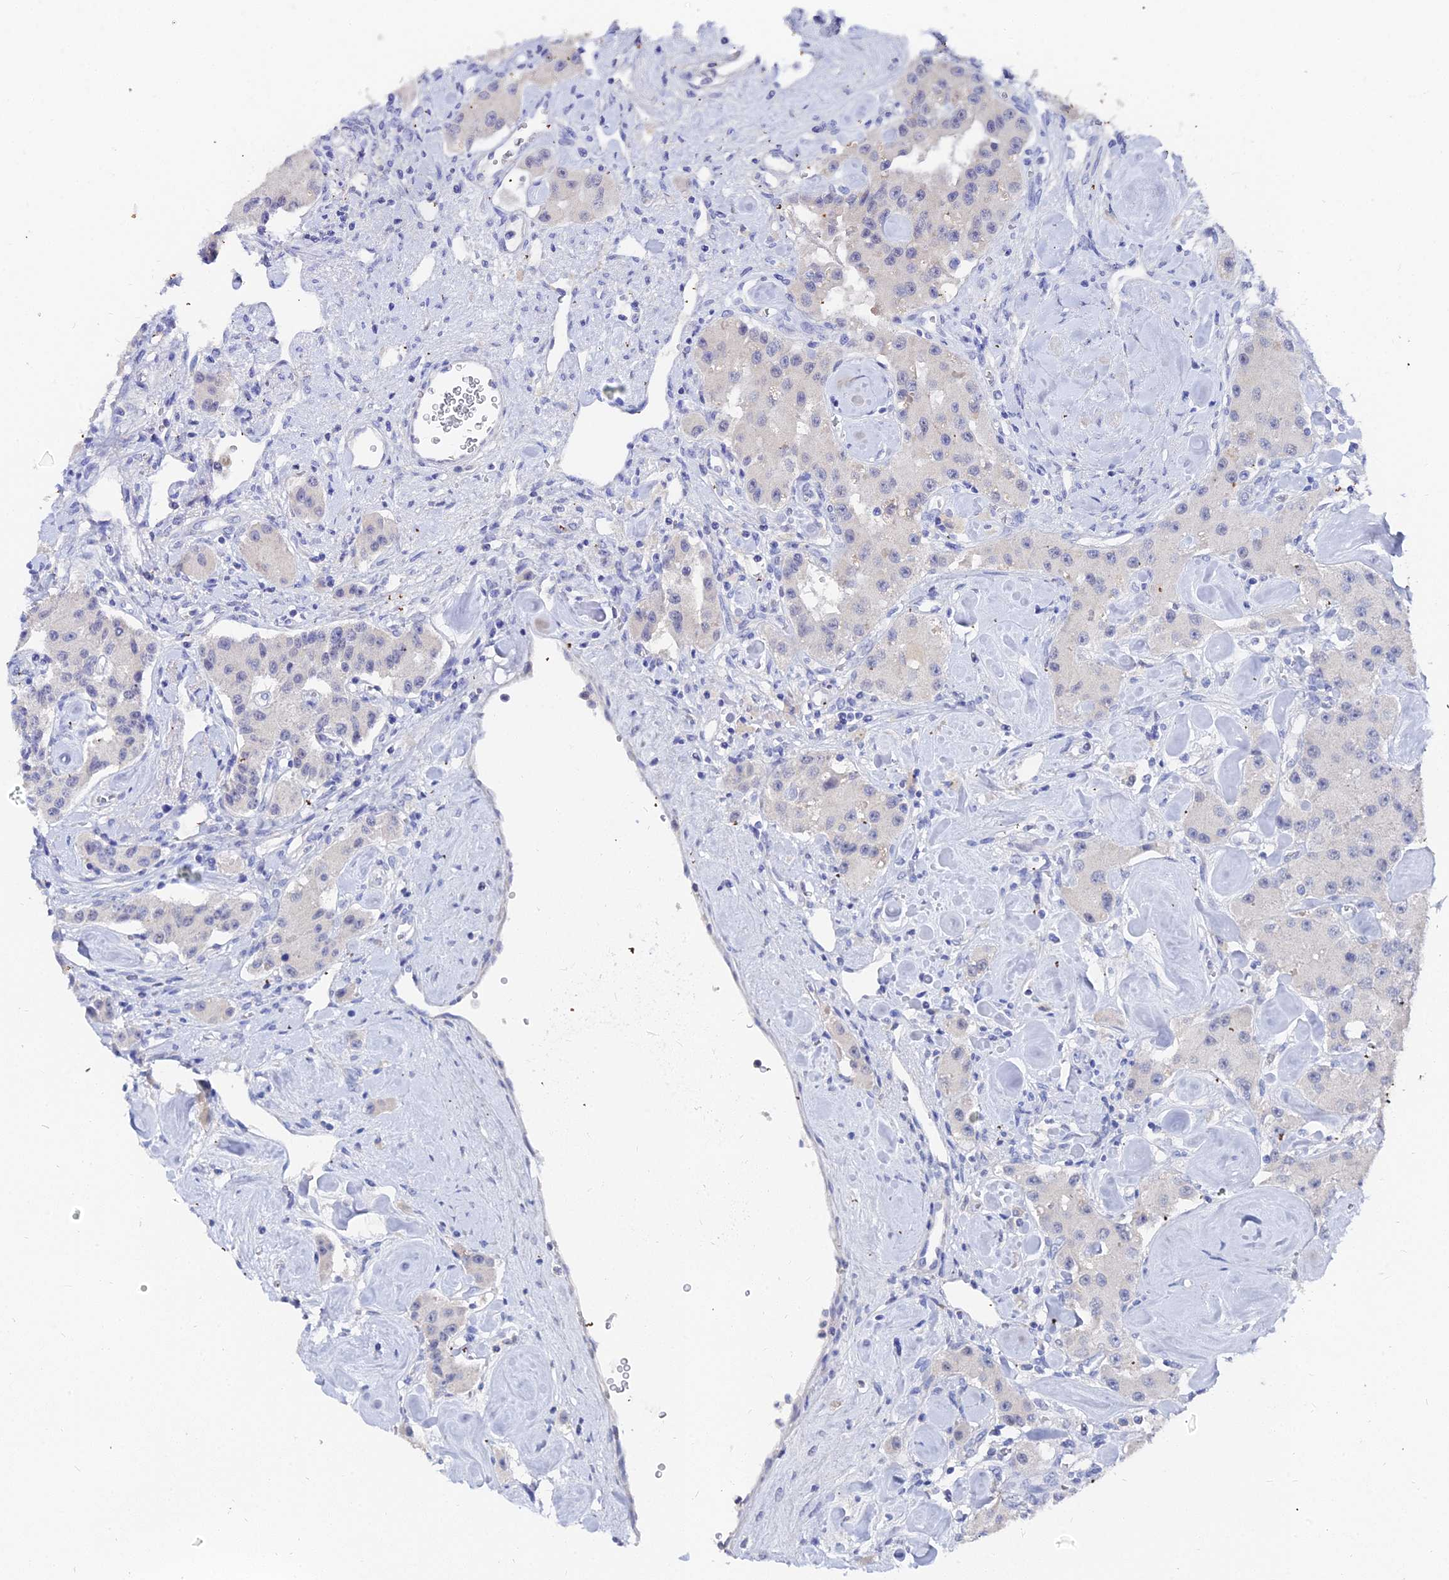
{"staining": {"intensity": "negative", "quantity": "none", "location": "none"}, "tissue": "carcinoid", "cell_type": "Tumor cells", "image_type": "cancer", "snomed": [{"axis": "morphology", "description": "Carcinoid, malignant, NOS"}, {"axis": "topography", "description": "Pancreas"}], "caption": "This is a micrograph of immunohistochemistry (IHC) staining of carcinoid, which shows no positivity in tumor cells.", "gene": "KRT17", "patient": {"sex": "male", "age": 41}}